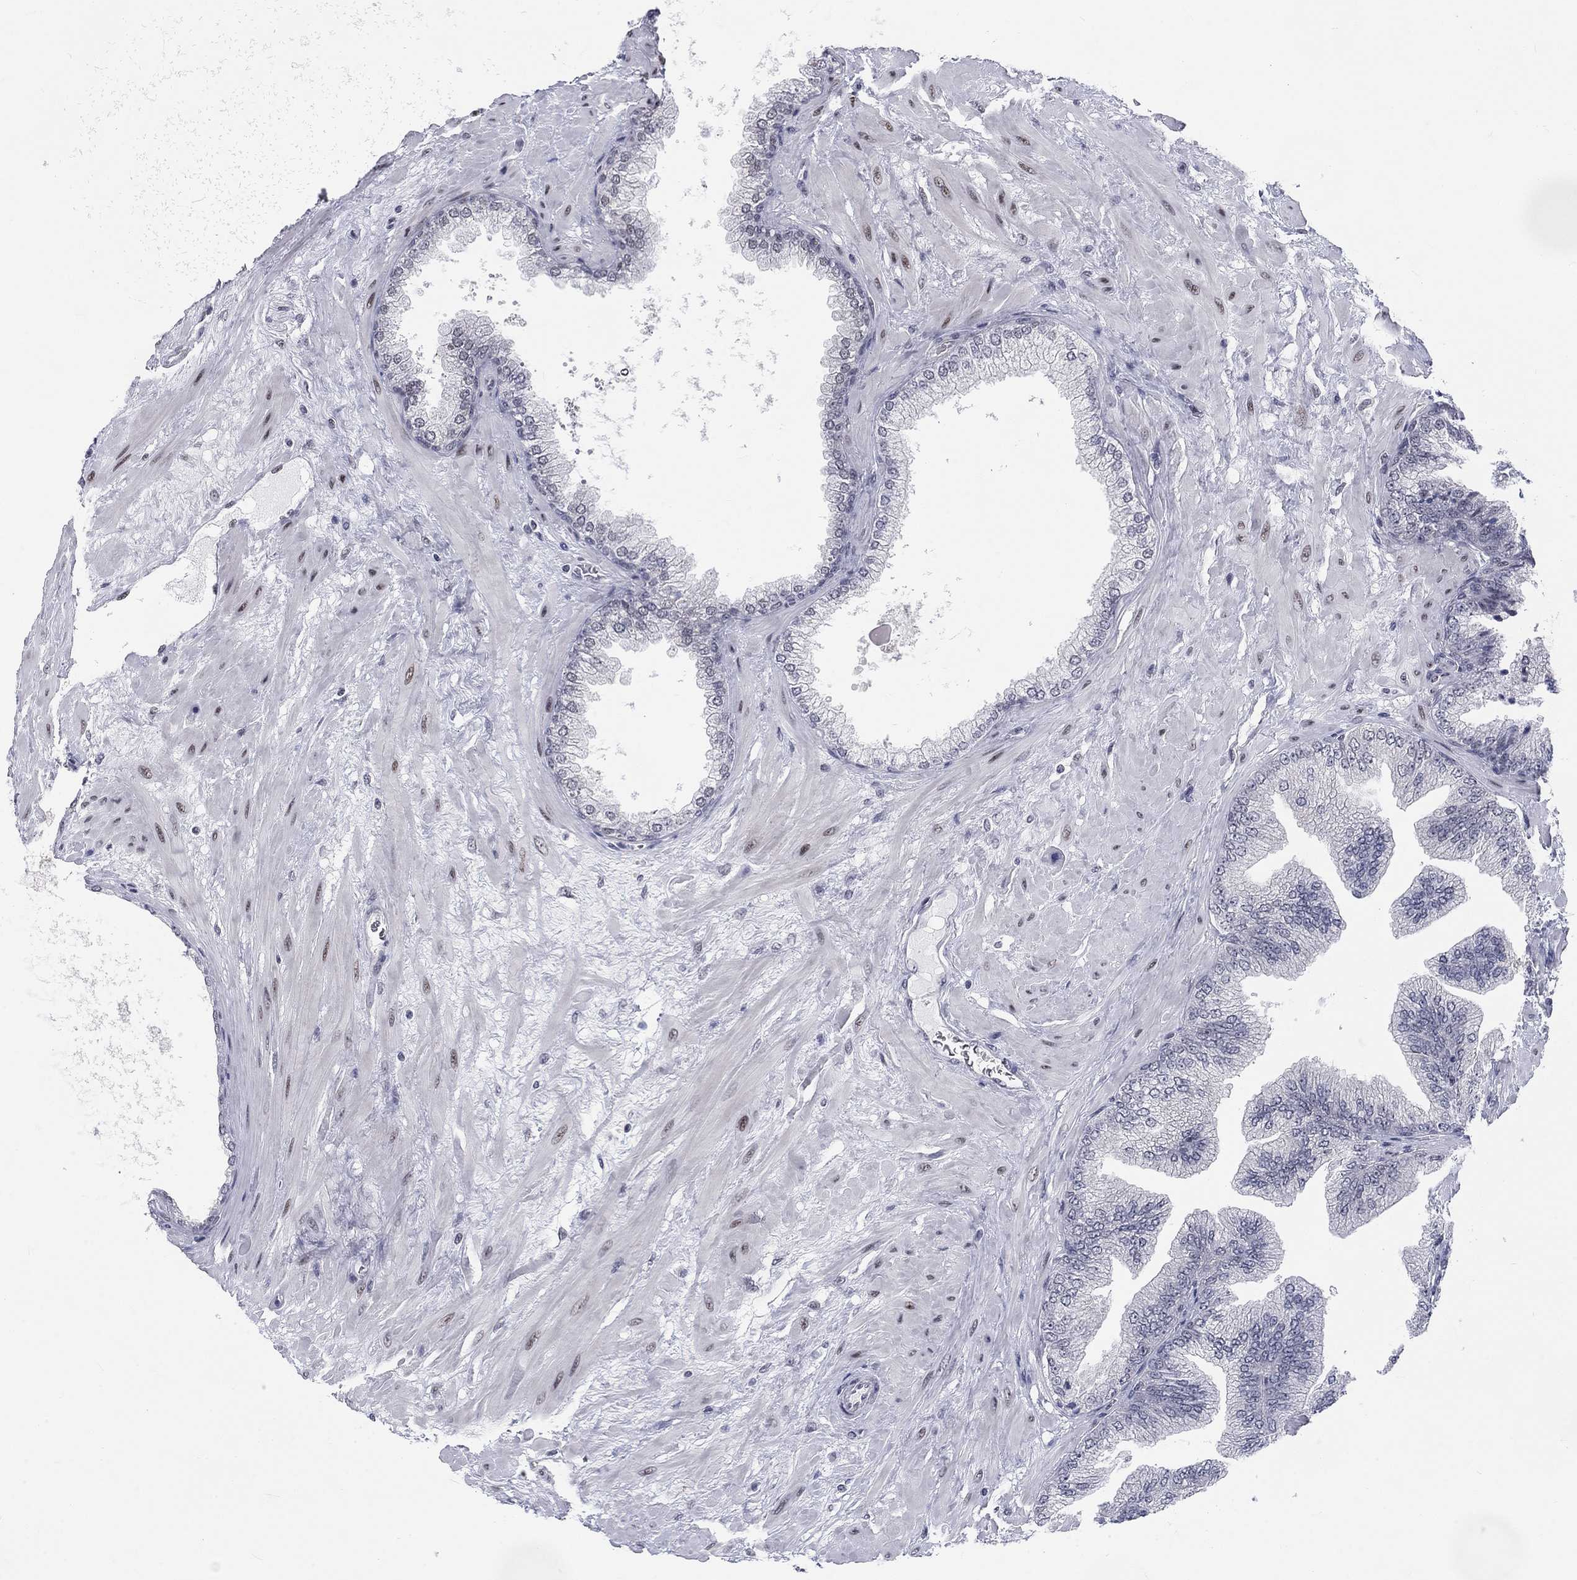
{"staining": {"intensity": "negative", "quantity": "none", "location": "none"}, "tissue": "prostate cancer", "cell_type": "Tumor cells", "image_type": "cancer", "snomed": [{"axis": "morphology", "description": "Adenocarcinoma, Low grade"}, {"axis": "topography", "description": "Prostate"}], "caption": "The micrograph exhibits no significant staining in tumor cells of prostate cancer (low-grade adenocarcinoma).", "gene": "FYTTD1", "patient": {"sex": "male", "age": 72}}